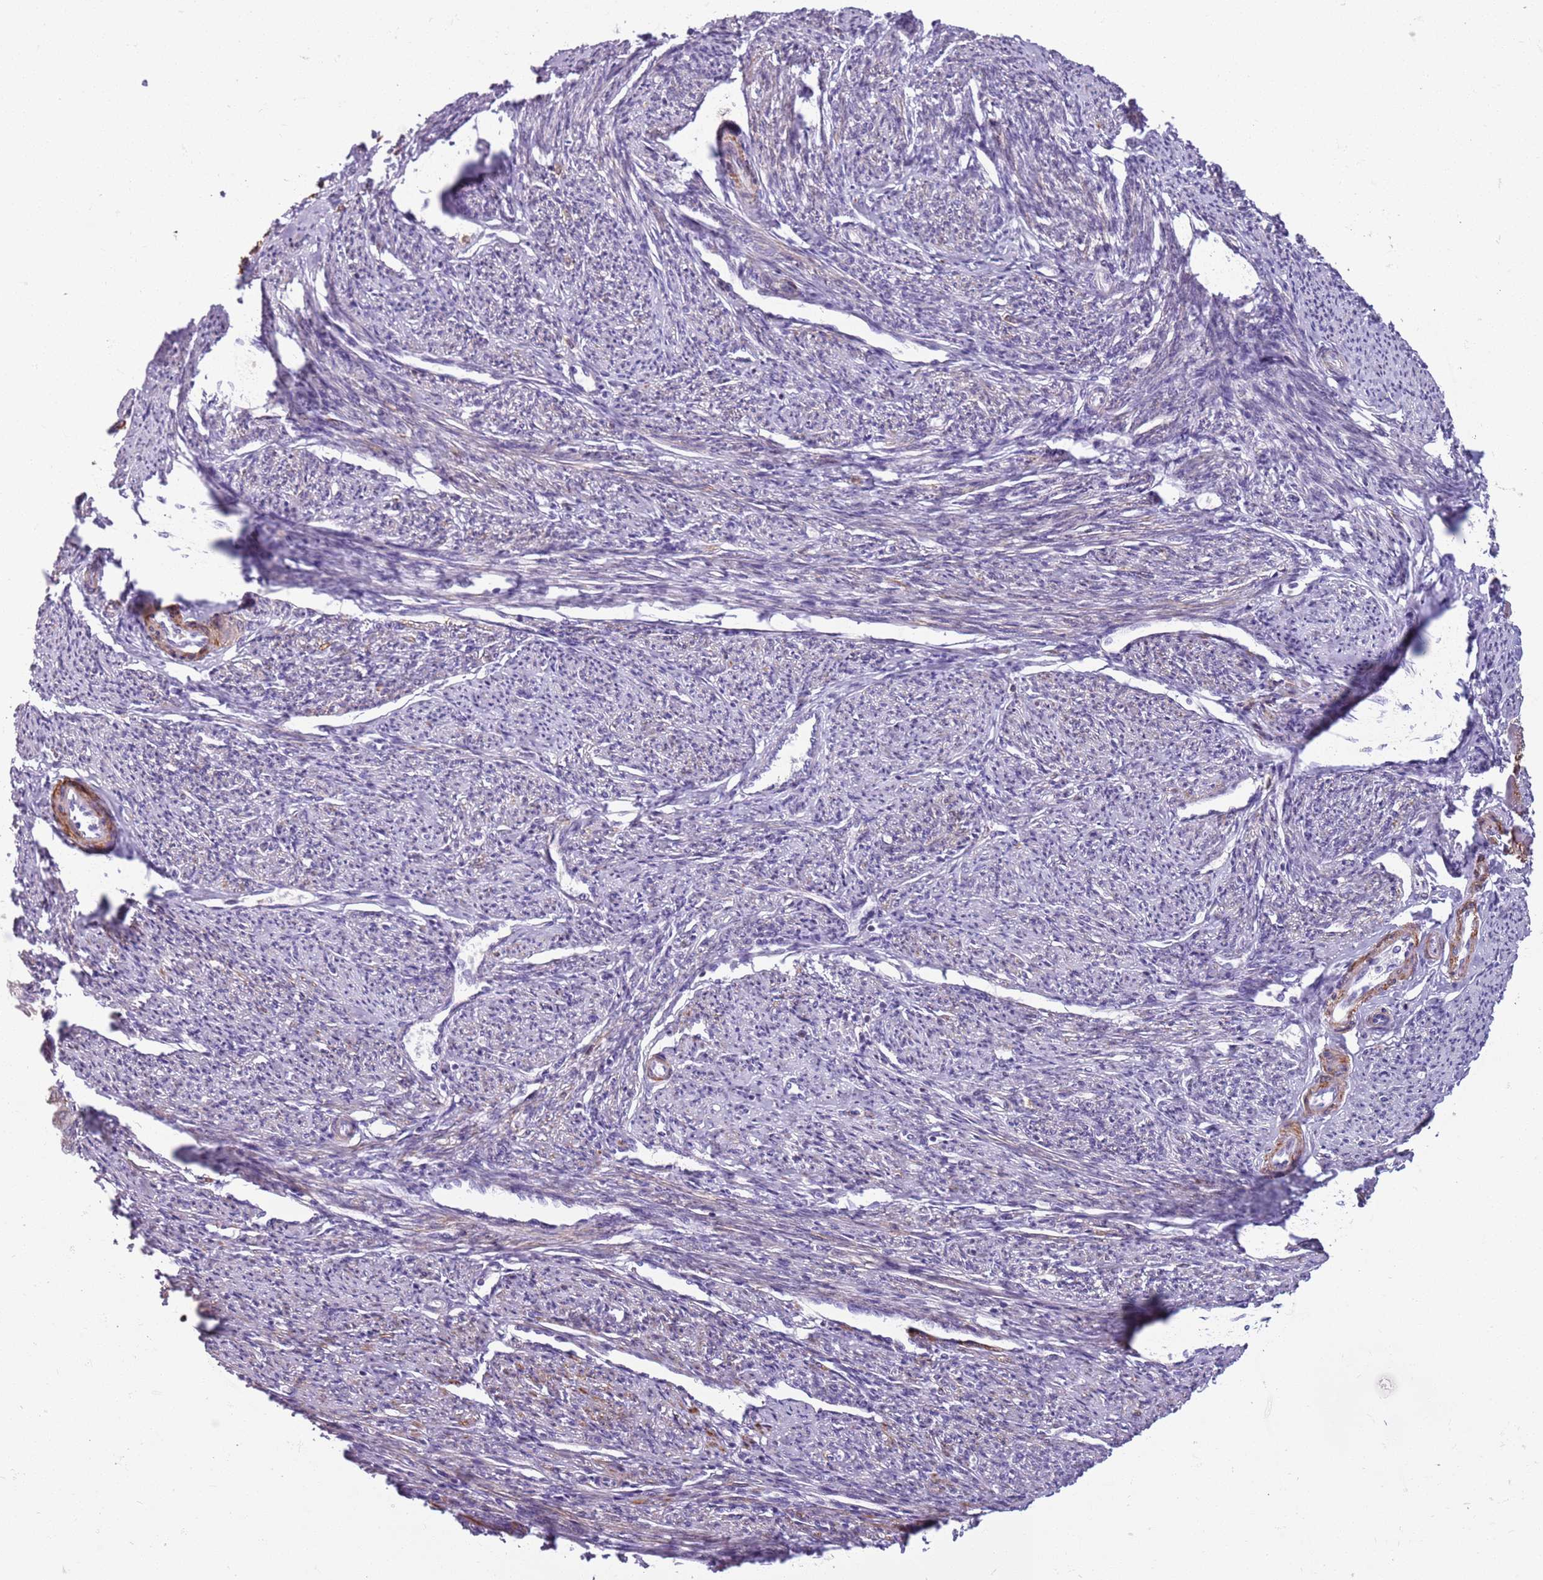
{"staining": {"intensity": "moderate", "quantity": "<25%", "location": "cytoplasmic/membranous"}, "tissue": "smooth muscle", "cell_type": "Smooth muscle cells", "image_type": "normal", "snomed": [{"axis": "morphology", "description": "Normal tissue, NOS"}, {"axis": "topography", "description": "Smooth muscle"}, {"axis": "topography", "description": "Uterus"}], "caption": "Moderate cytoplasmic/membranous positivity for a protein is seen in about <25% of smooth muscle cells of benign smooth muscle using immunohistochemistry (IHC).", "gene": "JAML", "patient": {"sex": "female", "age": 59}}